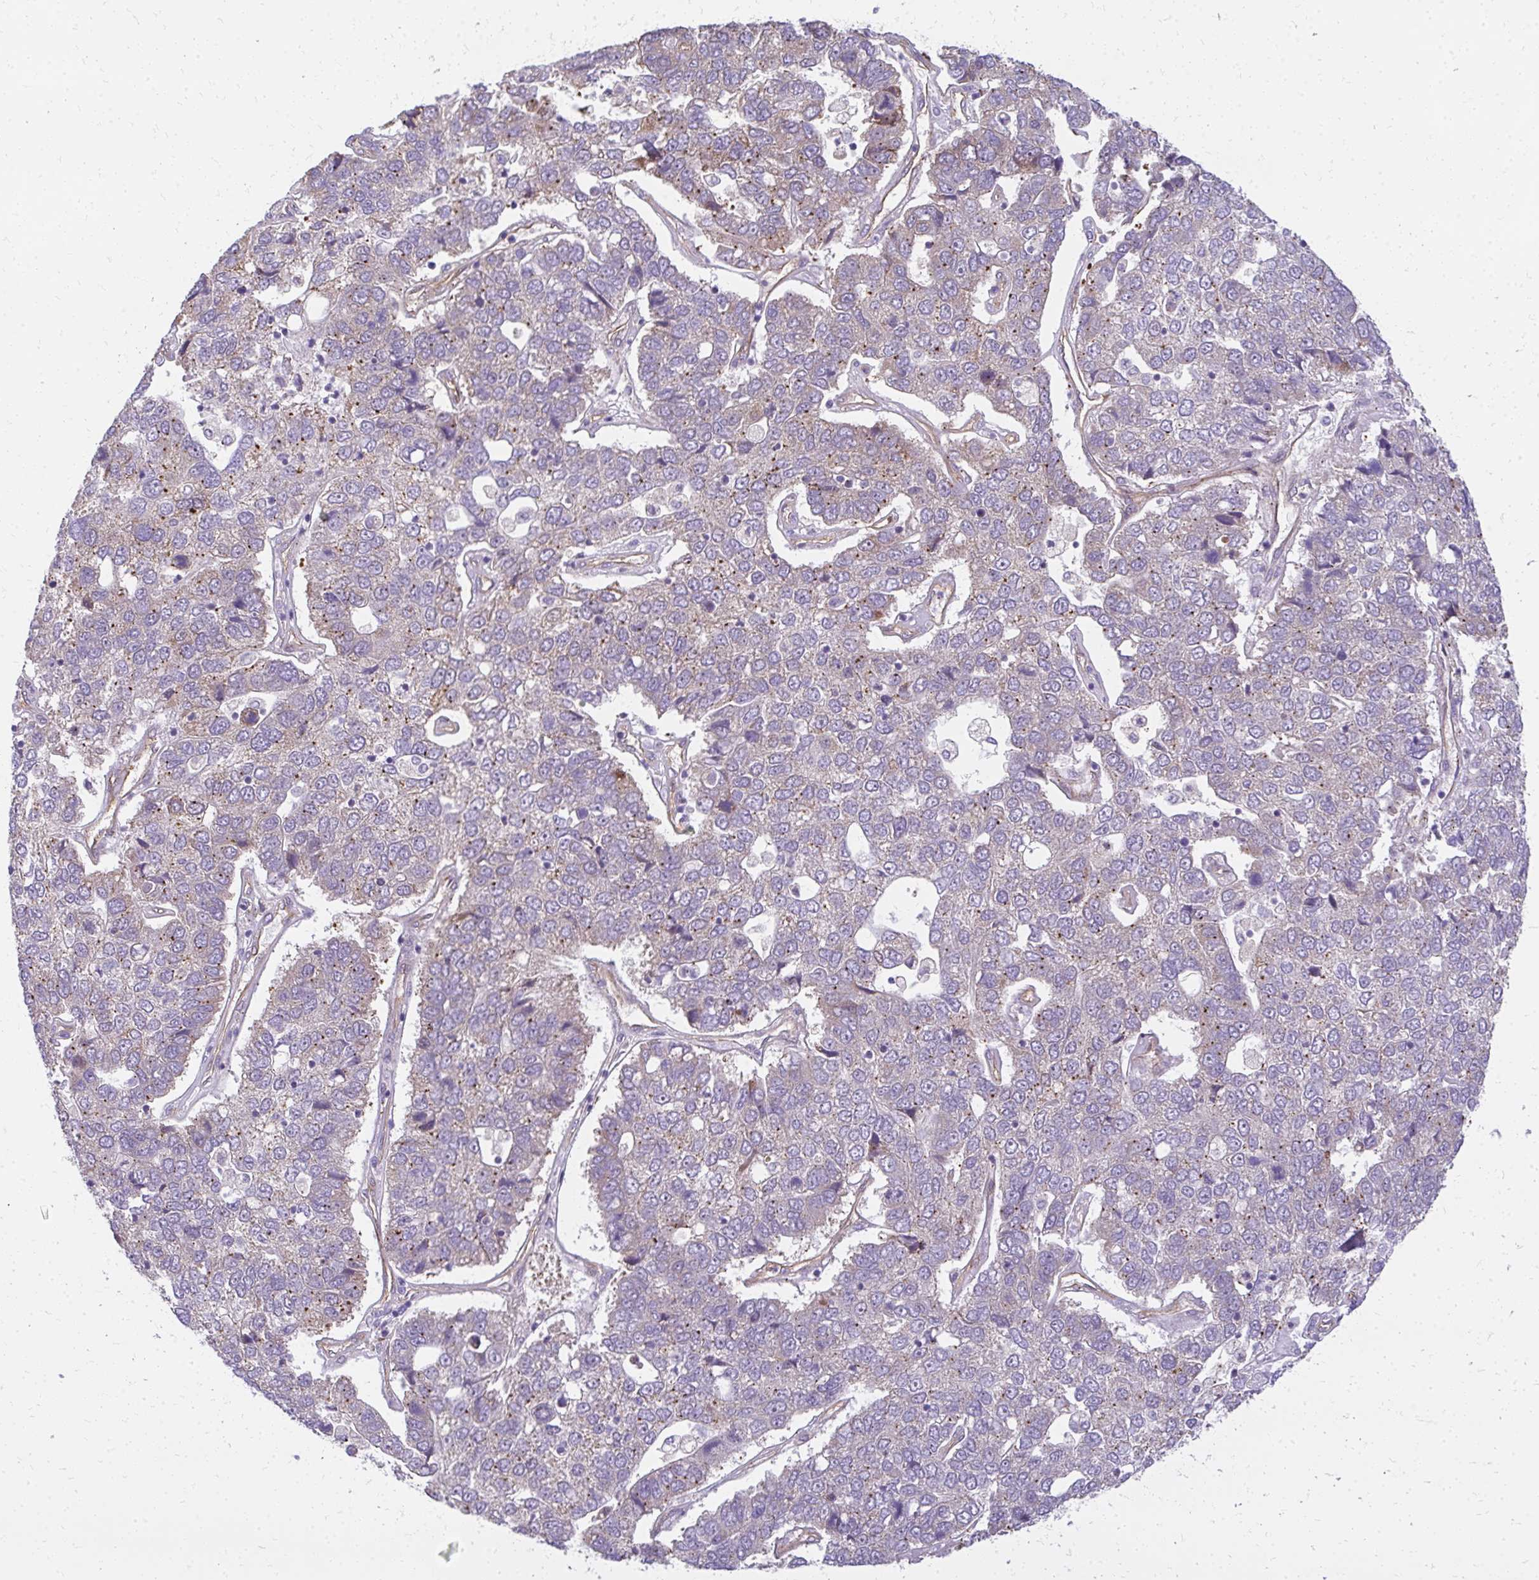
{"staining": {"intensity": "weak", "quantity": "<25%", "location": "cytoplasmic/membranous"}, "tissue": "pancreatic cancer", "cell_type": "Tumor cells", "image_type": "cancer", "snomed": [{"axis": "morphology", "description": "Adenocarcinoma, NOS"}, {"axis": "topography", "description": "Pancreas"}], "caption": "Tumor cells are negative for brown protein staining in pancreatic cancer (adenocarcinoma).", "gene": "RSKR", "patient": {"sex": "female", "age": 61}}